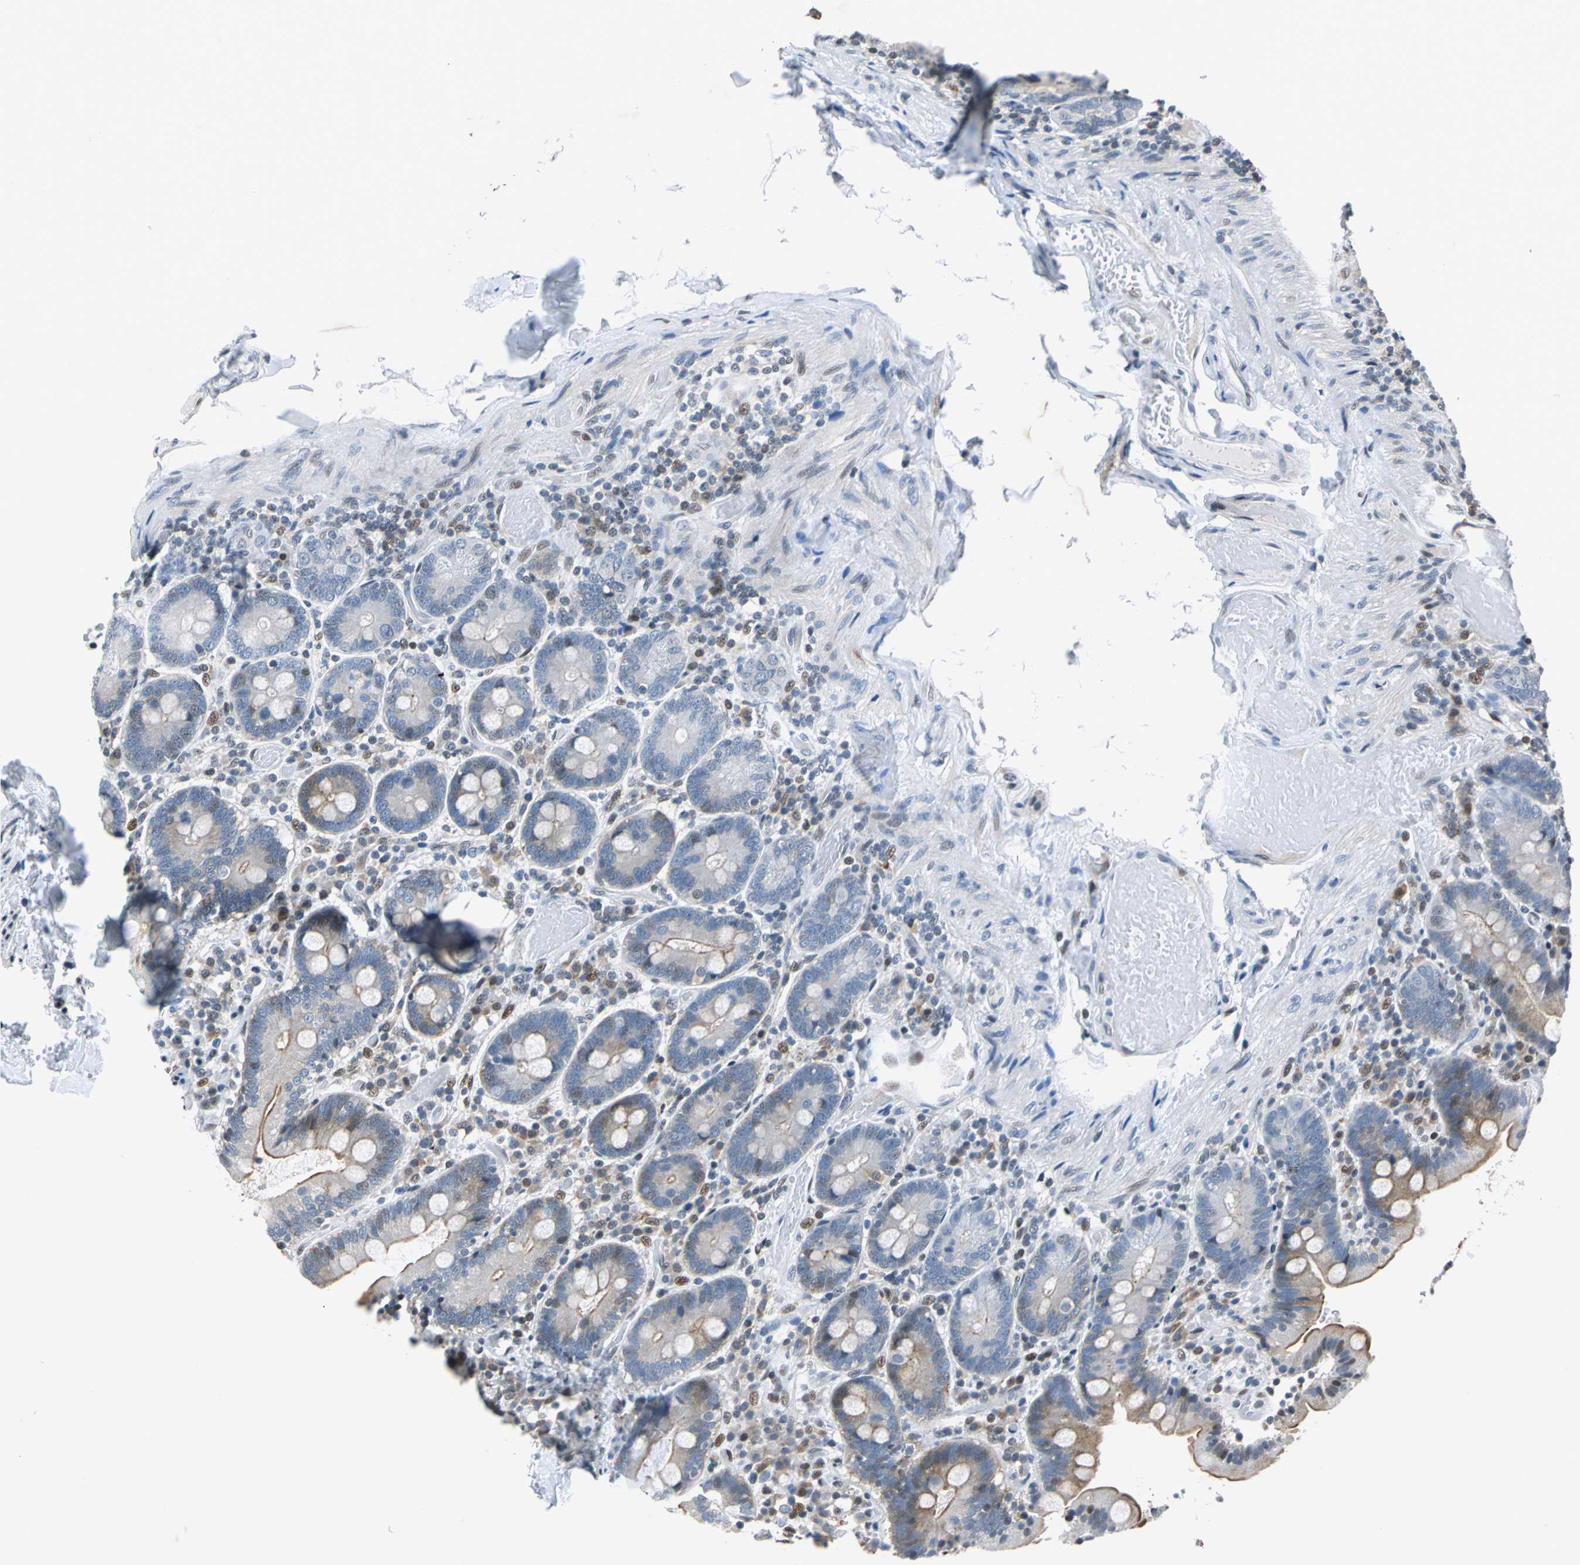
{"staining": {"intensity": "moderate", "quantity": "<25%", "location": "cytoplasmic/membranous"}, "tissue": "duodenum", "cell_type": "Glandular cells", "image_type": "normal", "snomed": [{"axis": "morphology", "description": "Normal tissue, NOS"}, {"axis": "topography", "description": "Duodenum"}], "caption": "Immunohistochemistry (DAB) staining of benign human duodenum exhibits moderate cytoplasmic/membranous protein positivity in approximately <25% of glandular cells. The staining is performed using DAB brown chromogen to label protein expression. The nuclei are counter-stained blue using hematoxylin.", "gene": "HCFC2", "patient": {"sex": "male", "age": 66}}